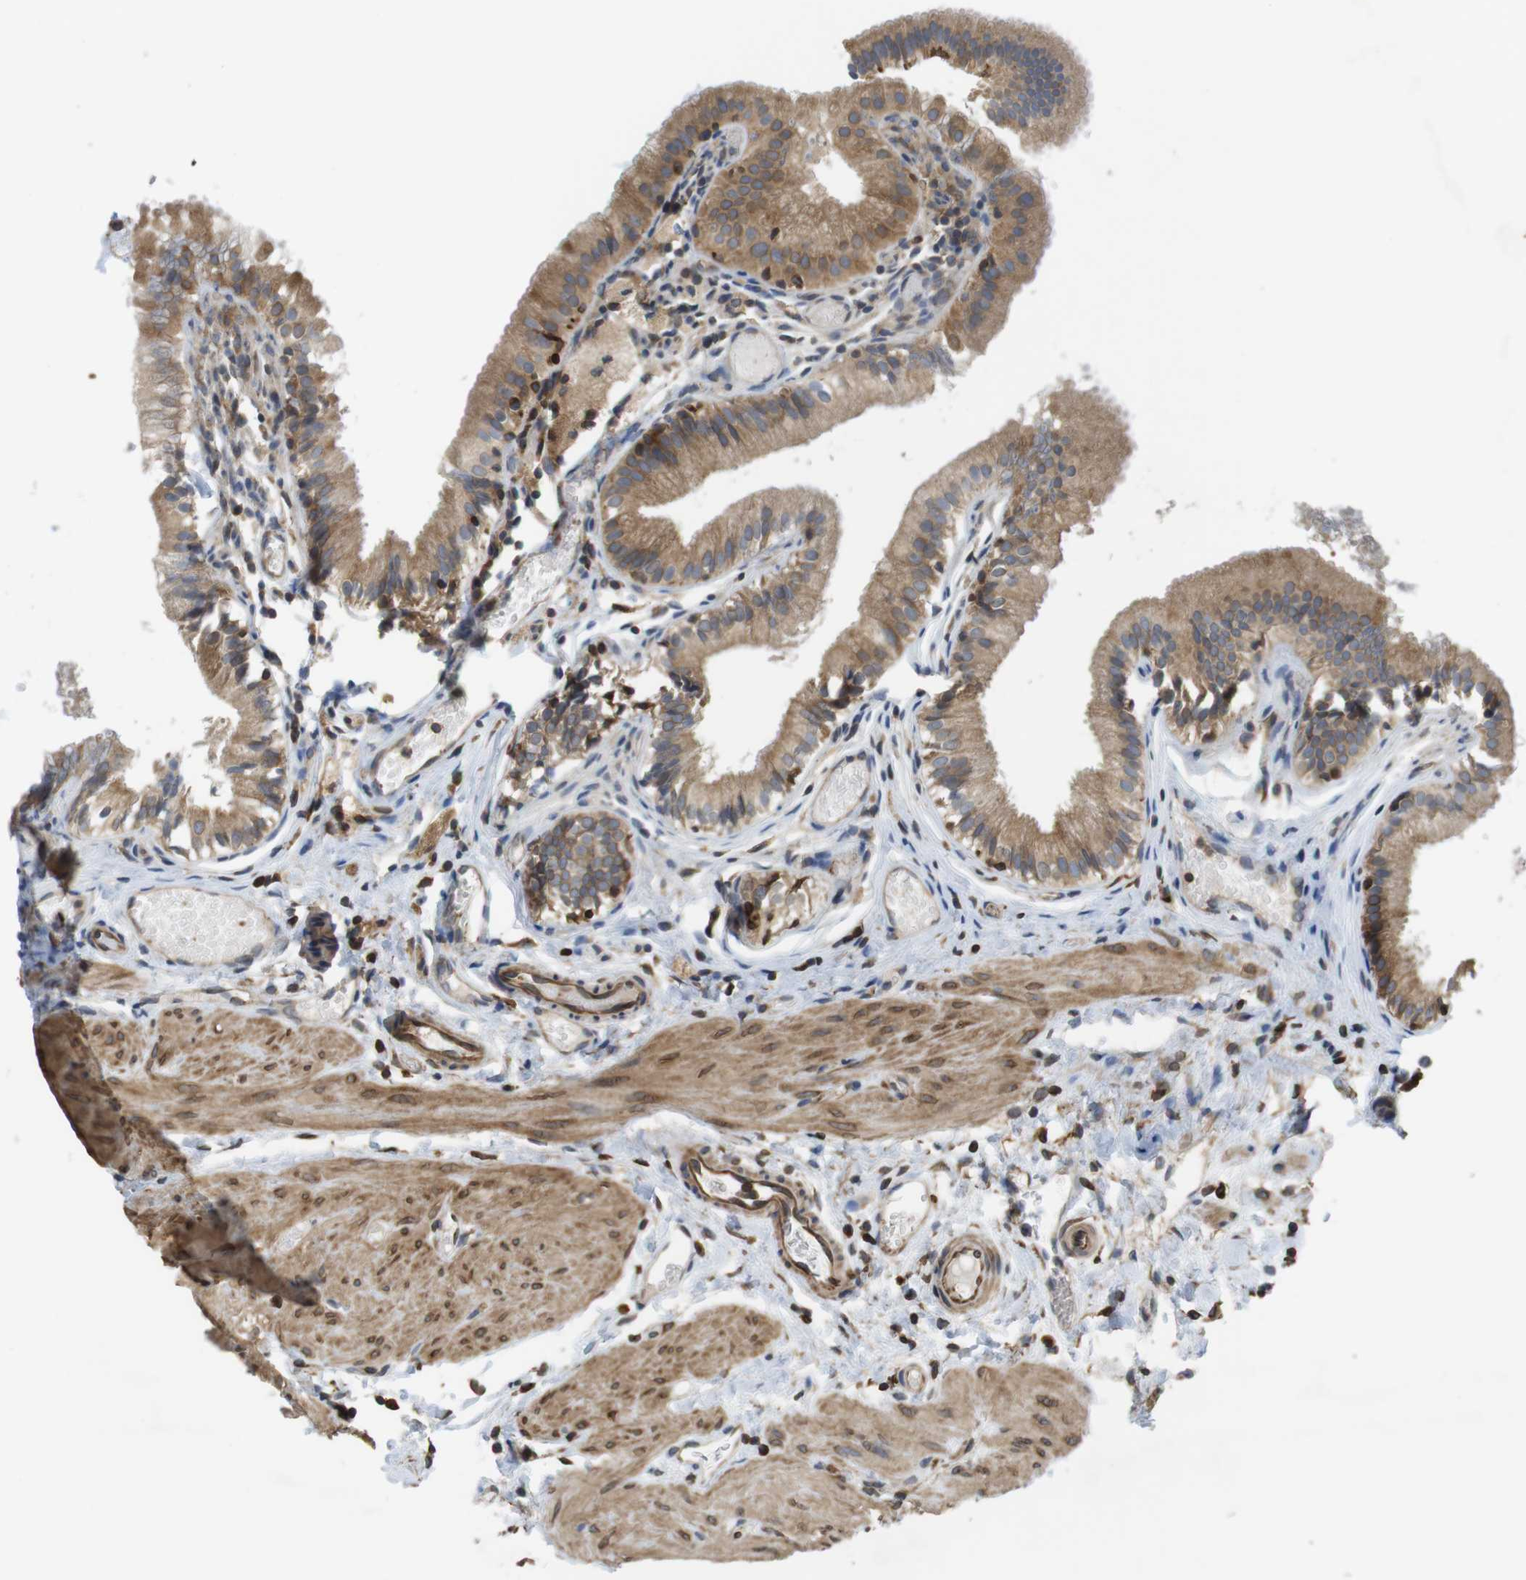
{"staining": {"intensity": "moderate", "quantity": ">75%", "location": "cytoplasmic/membranous"}, "tissue": "gallbladder", "cell_type": "Glandular cells", "image_type": "normal", "snomed": [{"axis": "morphology", "description": "Normal tissue, NOS"}, {"axis": "topography", "description": "Gallbladder"}], "caption": "Immunohistochemistry of unremarkable gallbladder exhibits medium levels of moderate cytoplasmic/membranous positivity in approximately >75% of glandular cells.", "gene": "ARL6IP5", "patient": {"sex": "female", "age": 26}}